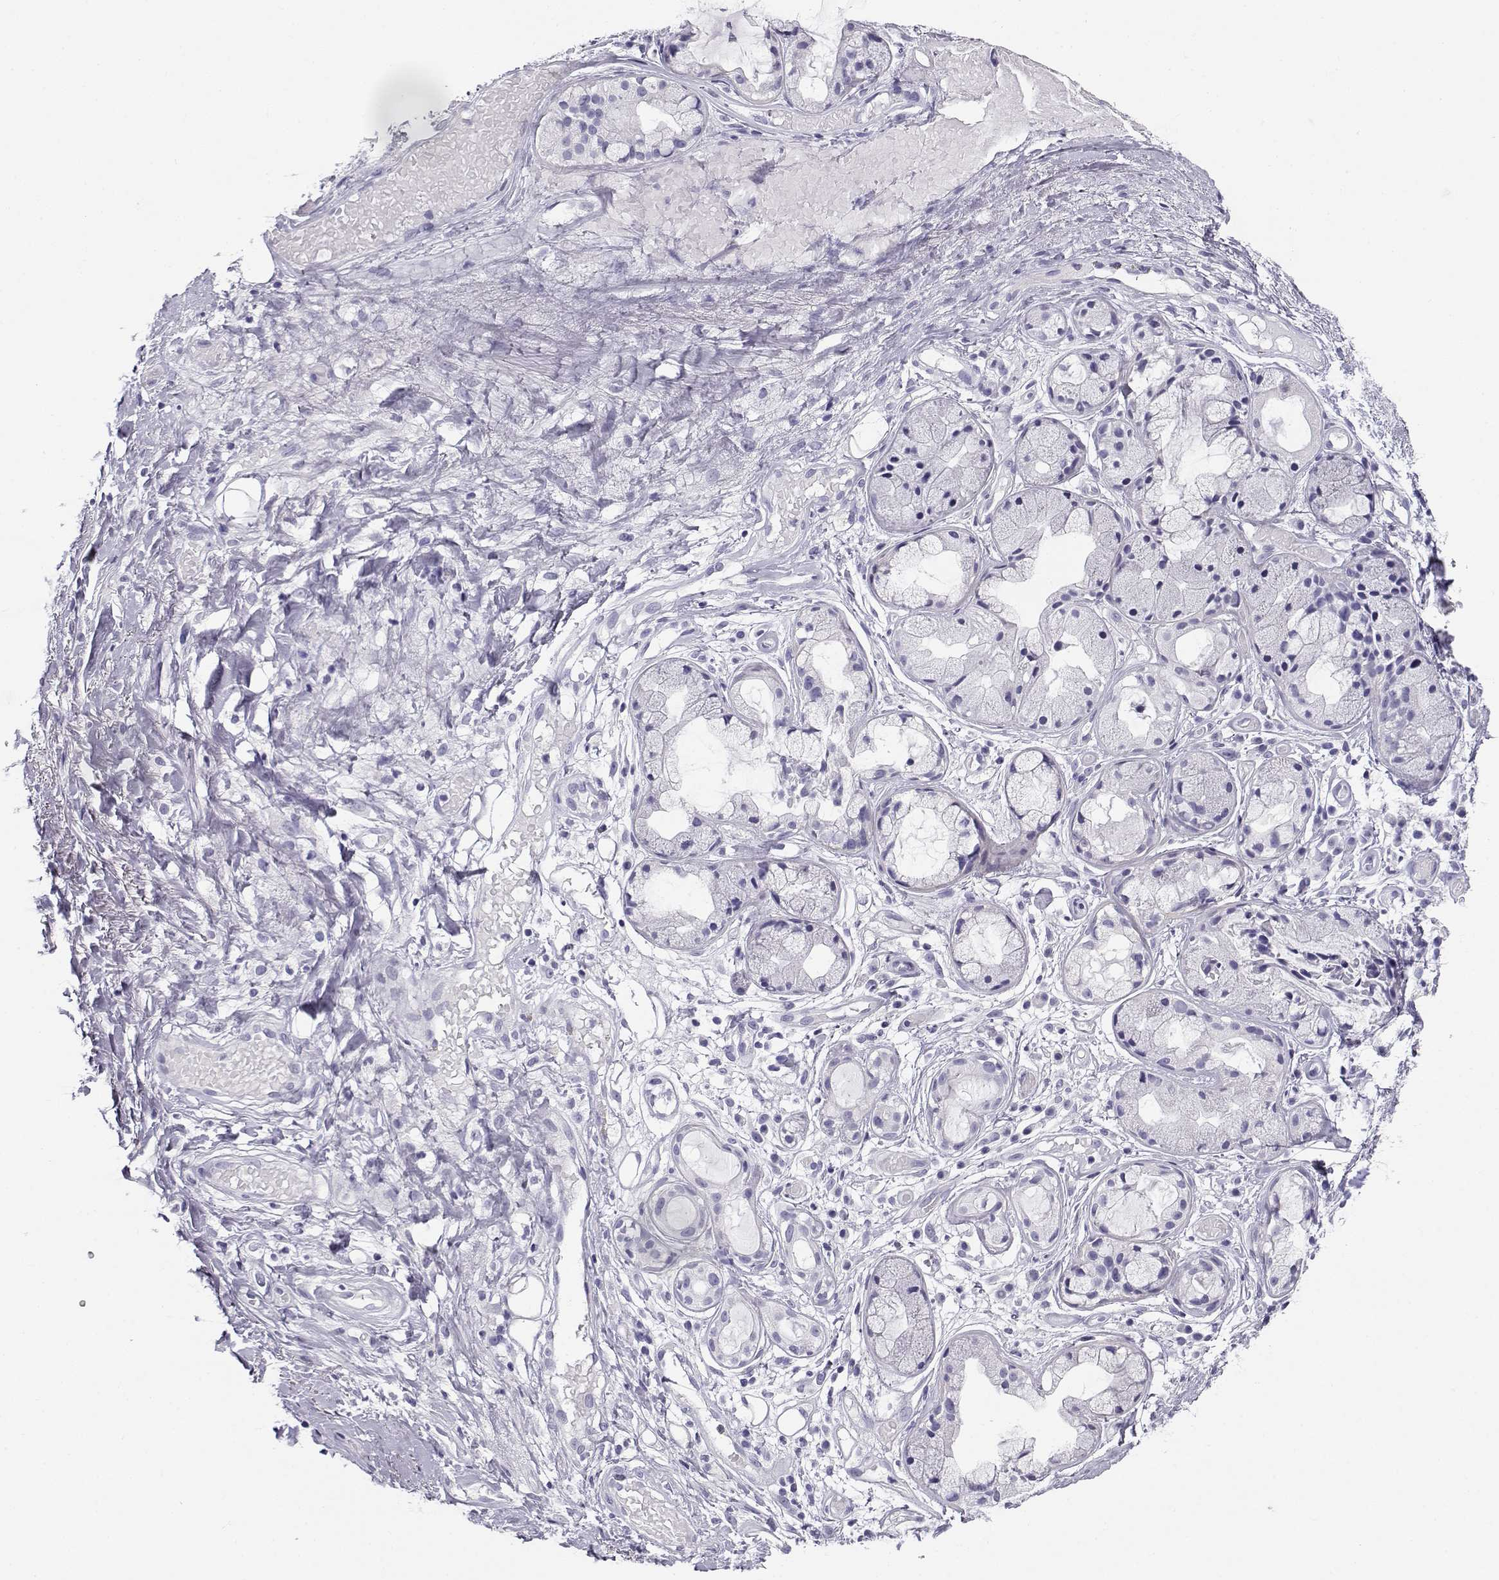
{"staining": {"intensity": "negative", "quantity": "none", "location": "none"}, "tissue": "soft tissue", "cell_type": "Fibroblasts", "image_type": "normal", "snomed": [{"axis": "morphology", "description": "Normal tissue, NOS"}, {"axis": "topography", "description": "Cartilage tissue"}], "caption": "The IHC micrograph has no significant expression in fibroblasts of soft tissue.", "gene": "CABS1", "patient": {"sex": "male", "age": 62}}